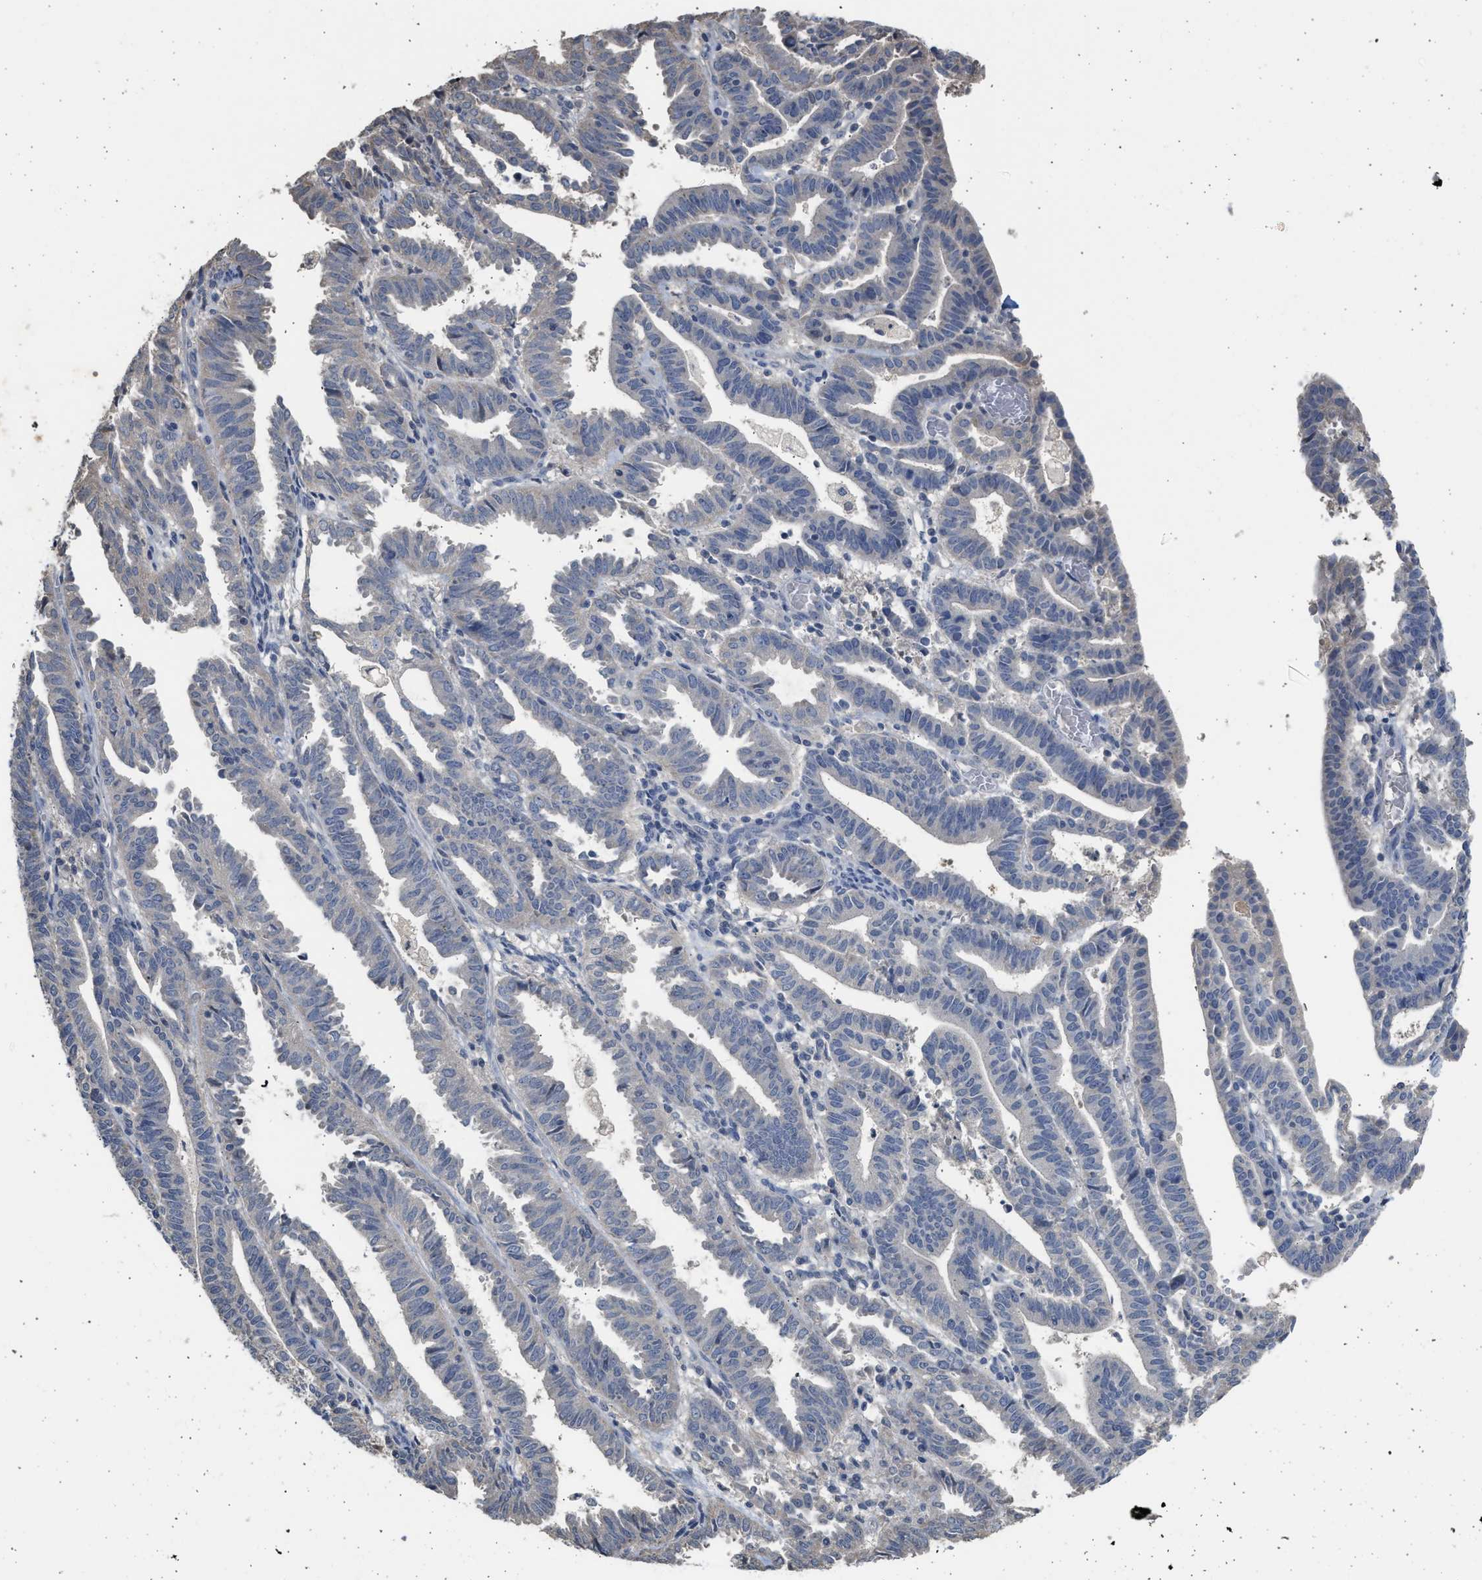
{"staining": {"intensity": "negative", "quantity": "none", "location": "none"}, "tissue": "endometrial cancer", "cell_type": "Tumor cells", "image_type": "cancer", "snomed": [{"axis": "morphology", "description": "Adenocarcinoma, NOS"}, {"axis": "topography", "description": "Uterus"}], "caption": "The photomicrograph displays no significant expression in tumor cells of adenocarcinoma (endometrial).", "gene": "SULT2A1", "patient": {"sex": "female", "age": 83}}